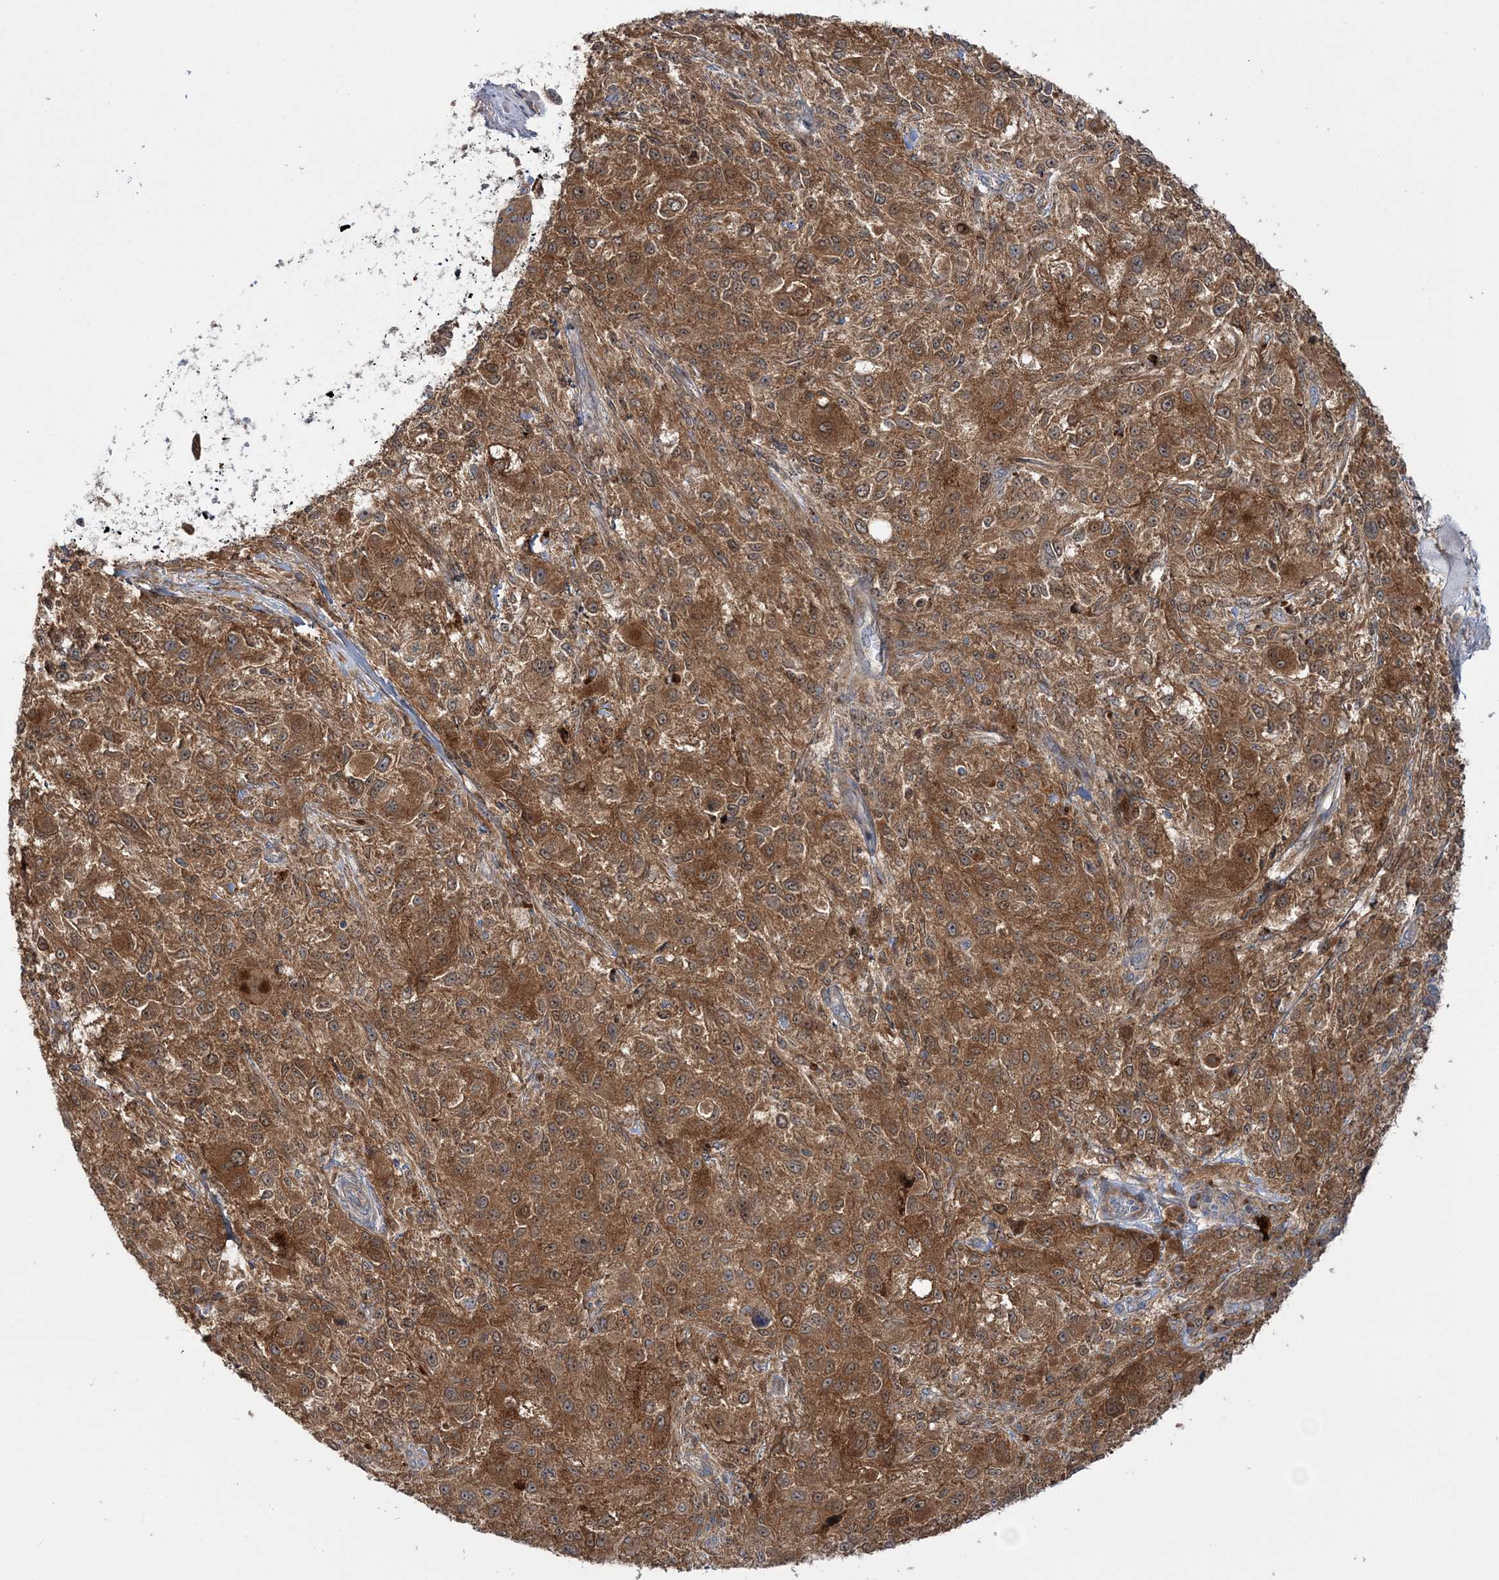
{"staining": {"intensity": "moderate", "quantity": ">75%", "location": "cytoplasmic/membranous"}, "tissue": "melanoma", "cell_type": "Tumor cells", "image_type": "cancer", "snomed": [{"axis": "morphology", "description": "Necrosis, NOS"}, {"axis": "morphology", "description": "Malignant melanoma, NOS"}, {"axis": "topography", "description": "Skin"}], "caption": "This is an image of immunohistochemistry staining of malignant melanoma, which shows moderate staining in the cytoplasmic/membranous of tumor cells.", "gene": "MOCS2", "patient": {"sex": "female", "age": 87}}